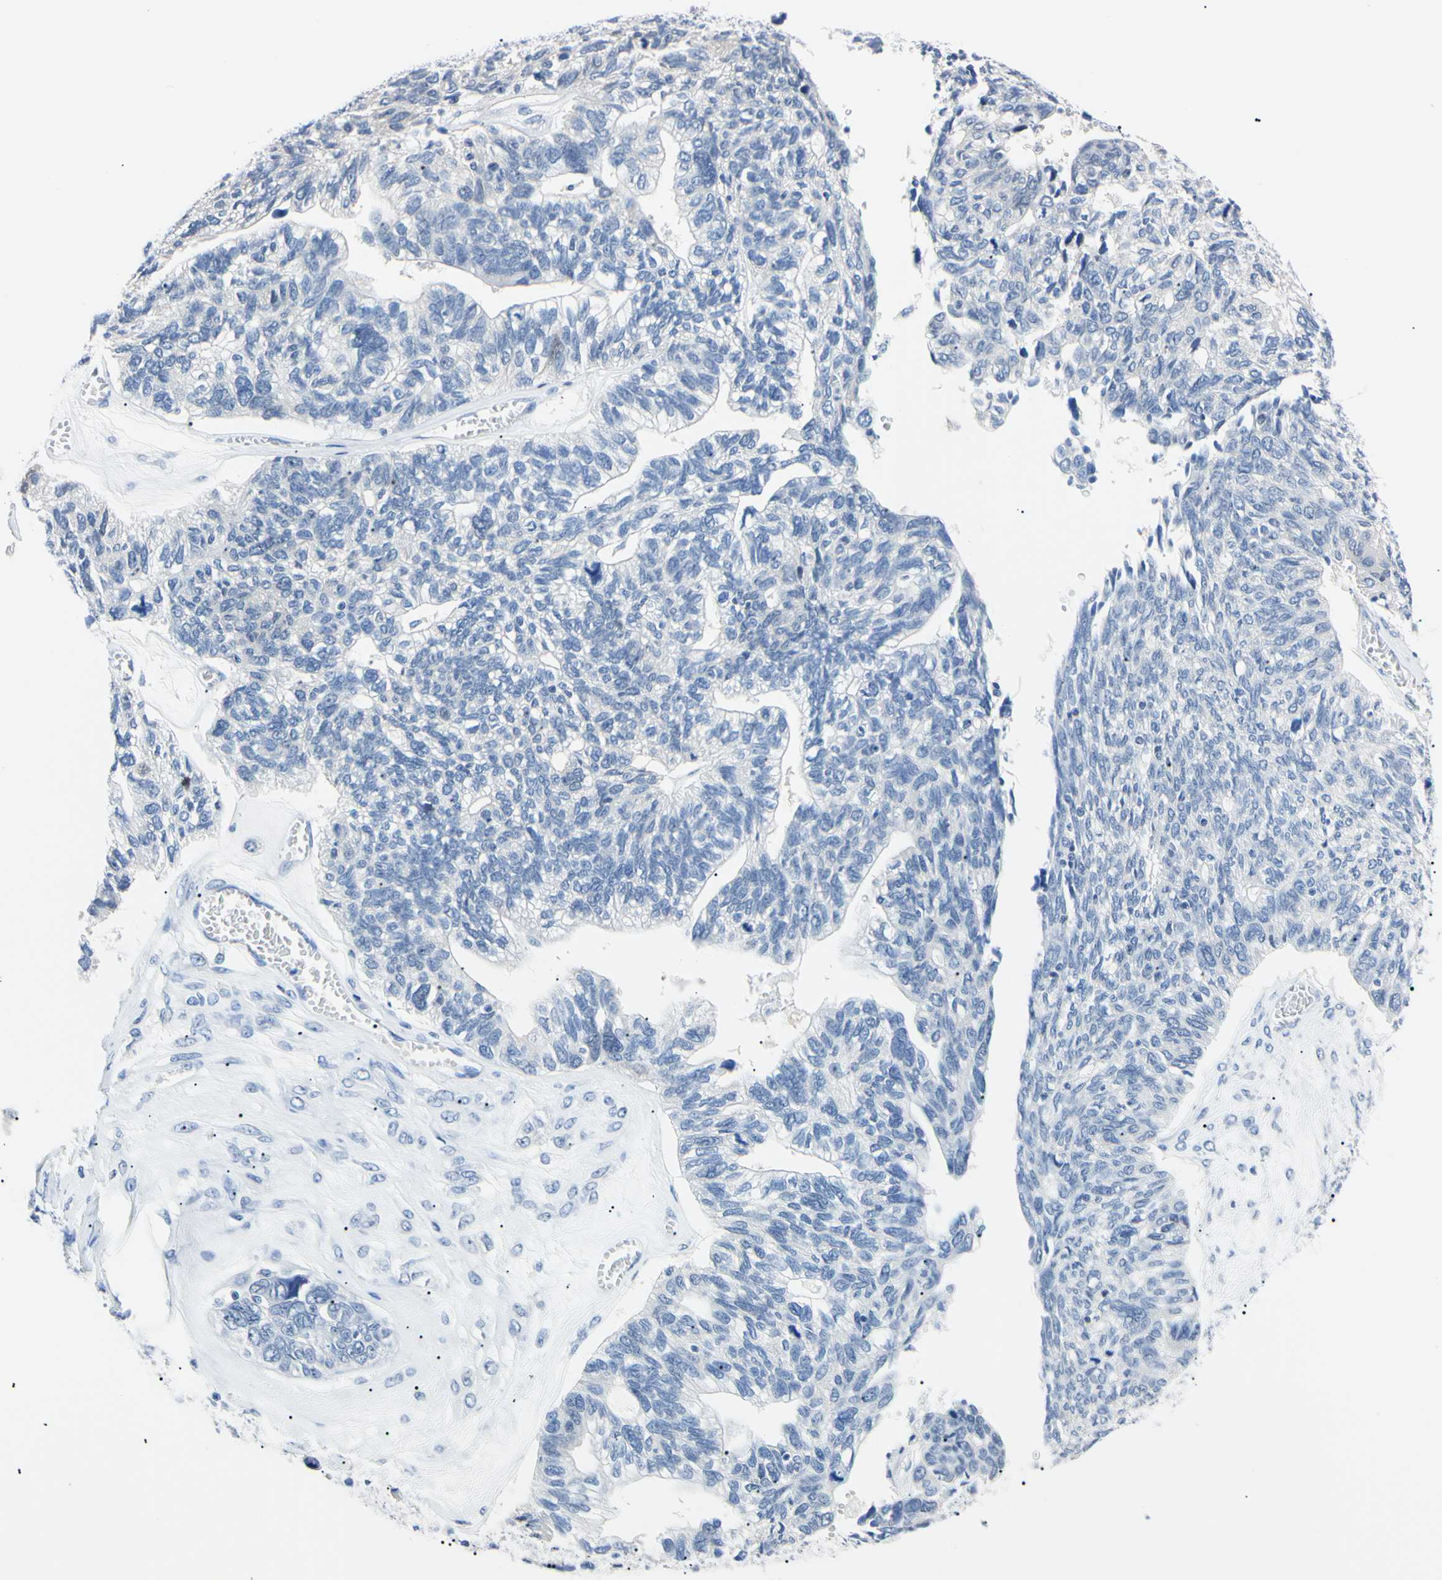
{"staining": {"intensity": "negative", "quantity": "none", "location": "none"}, "tissue": "ovarian cancer", "cell_type": "Tumor cells", "image_type": "cancer", "snomed": [{"axis": "morphology", "description": "Cystadenocarcinoma, serous, NOS"}, {"axis": "topography", "description": "Ovary"}], "caption": "Tumor cells are negative for brown protein staining in serous cystadenocarcinoma (ovarian).", "gene": "RARS1", "patient": {"sex": "female", "age": 79}}